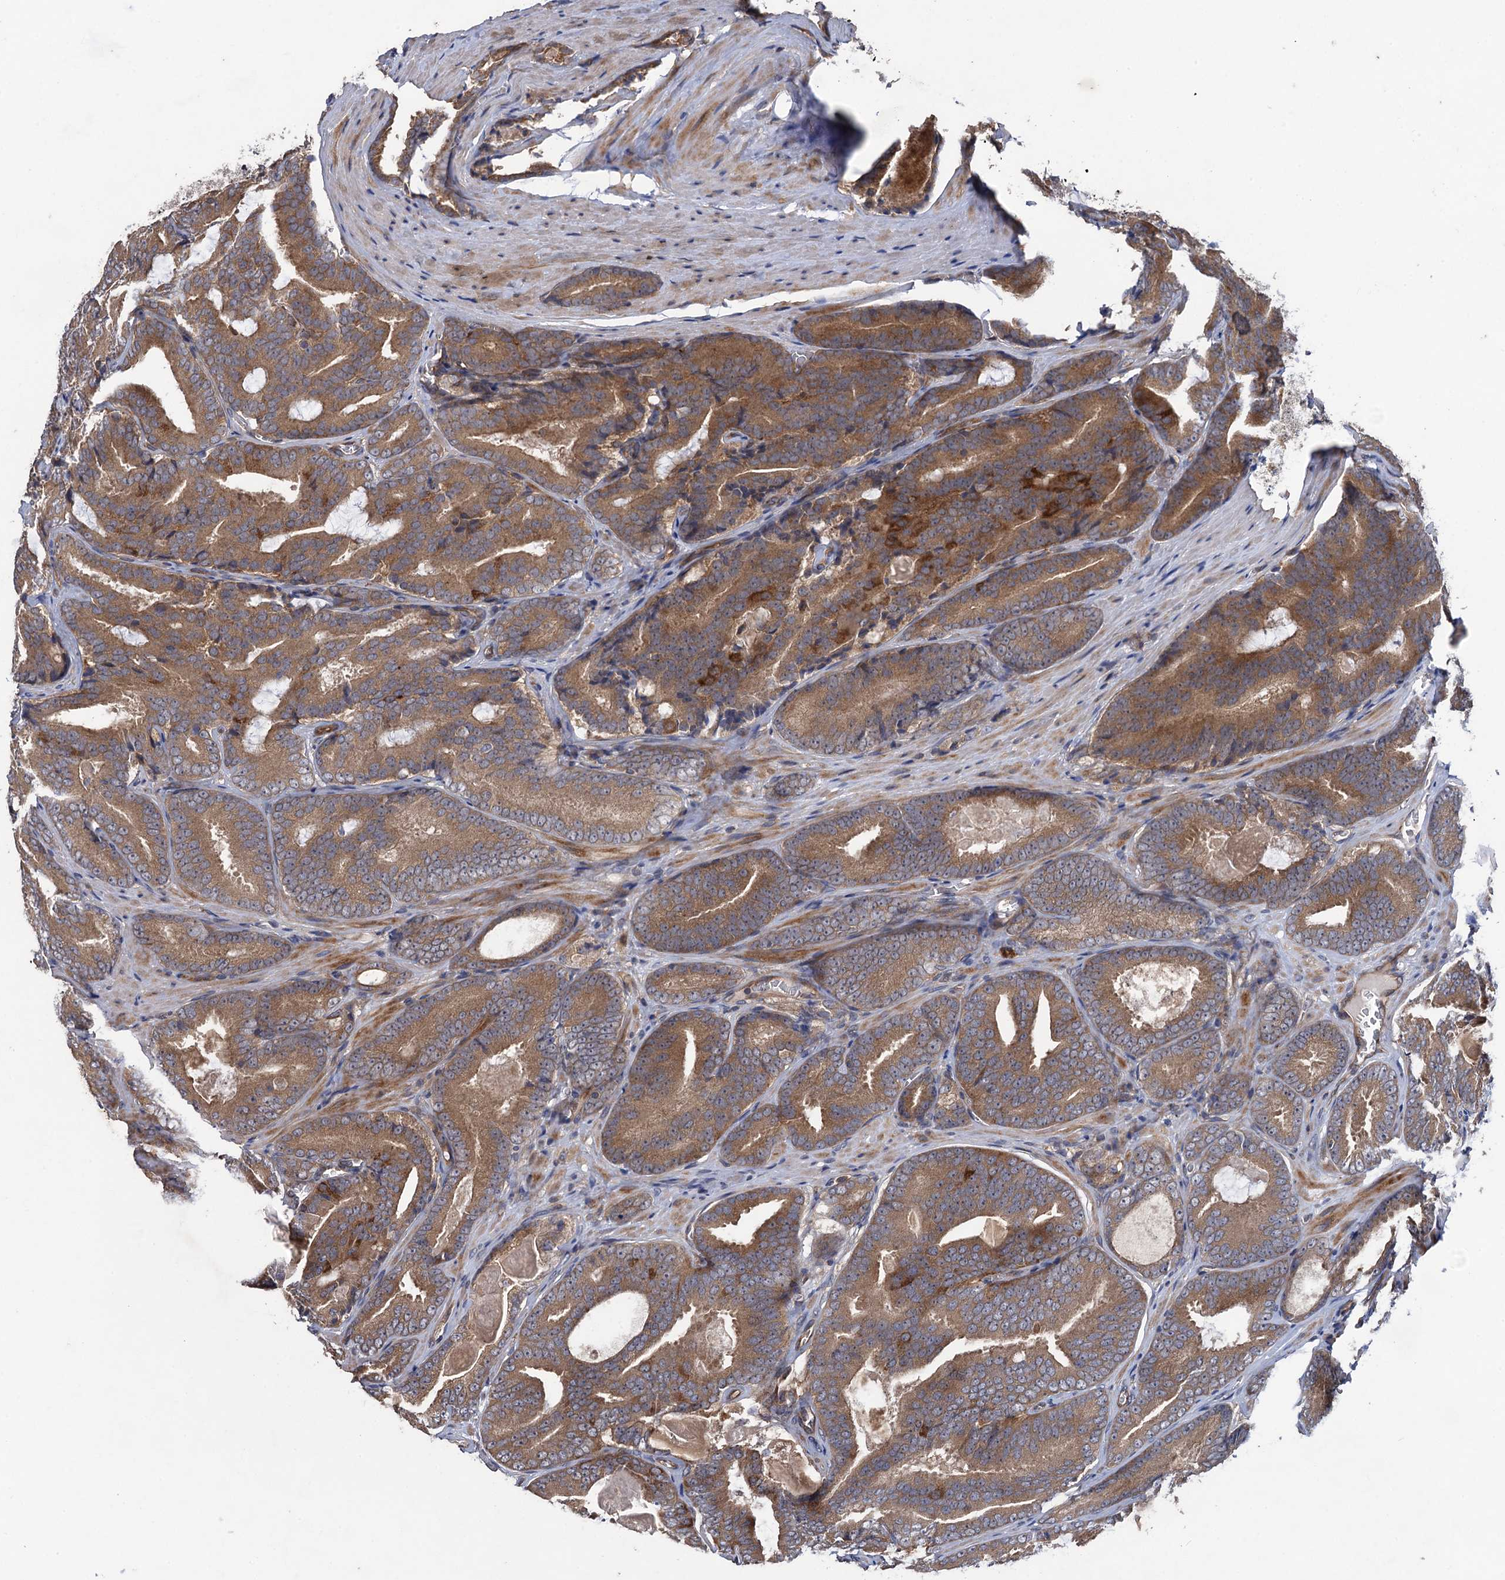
{"staining": {"intensity": "moderate", "quantity": ">75%", "location": "cytoplasmic/membranous"}, "tissue": "prostate cancer", "cell_type": "Tumor cells", "image_type": "cancer", "snomed": [{"axis": "morphology", "description": "Adenocarcinoma, High grade"}, {"axis": "topography", "description": "Prostate"}], "caption": "High-magnification brightfield microscopy of prostate cancer (adenocarcinoma (high-grade)) stained with DAB (brown) and counterstained with hematoxylin (blue). tumor cells exhibit moderate cytoplasmic/membranous expression is identified in about>75% of cells.", "gene": "HAUS1", "patient": {"sex": "male", "age": 66}}